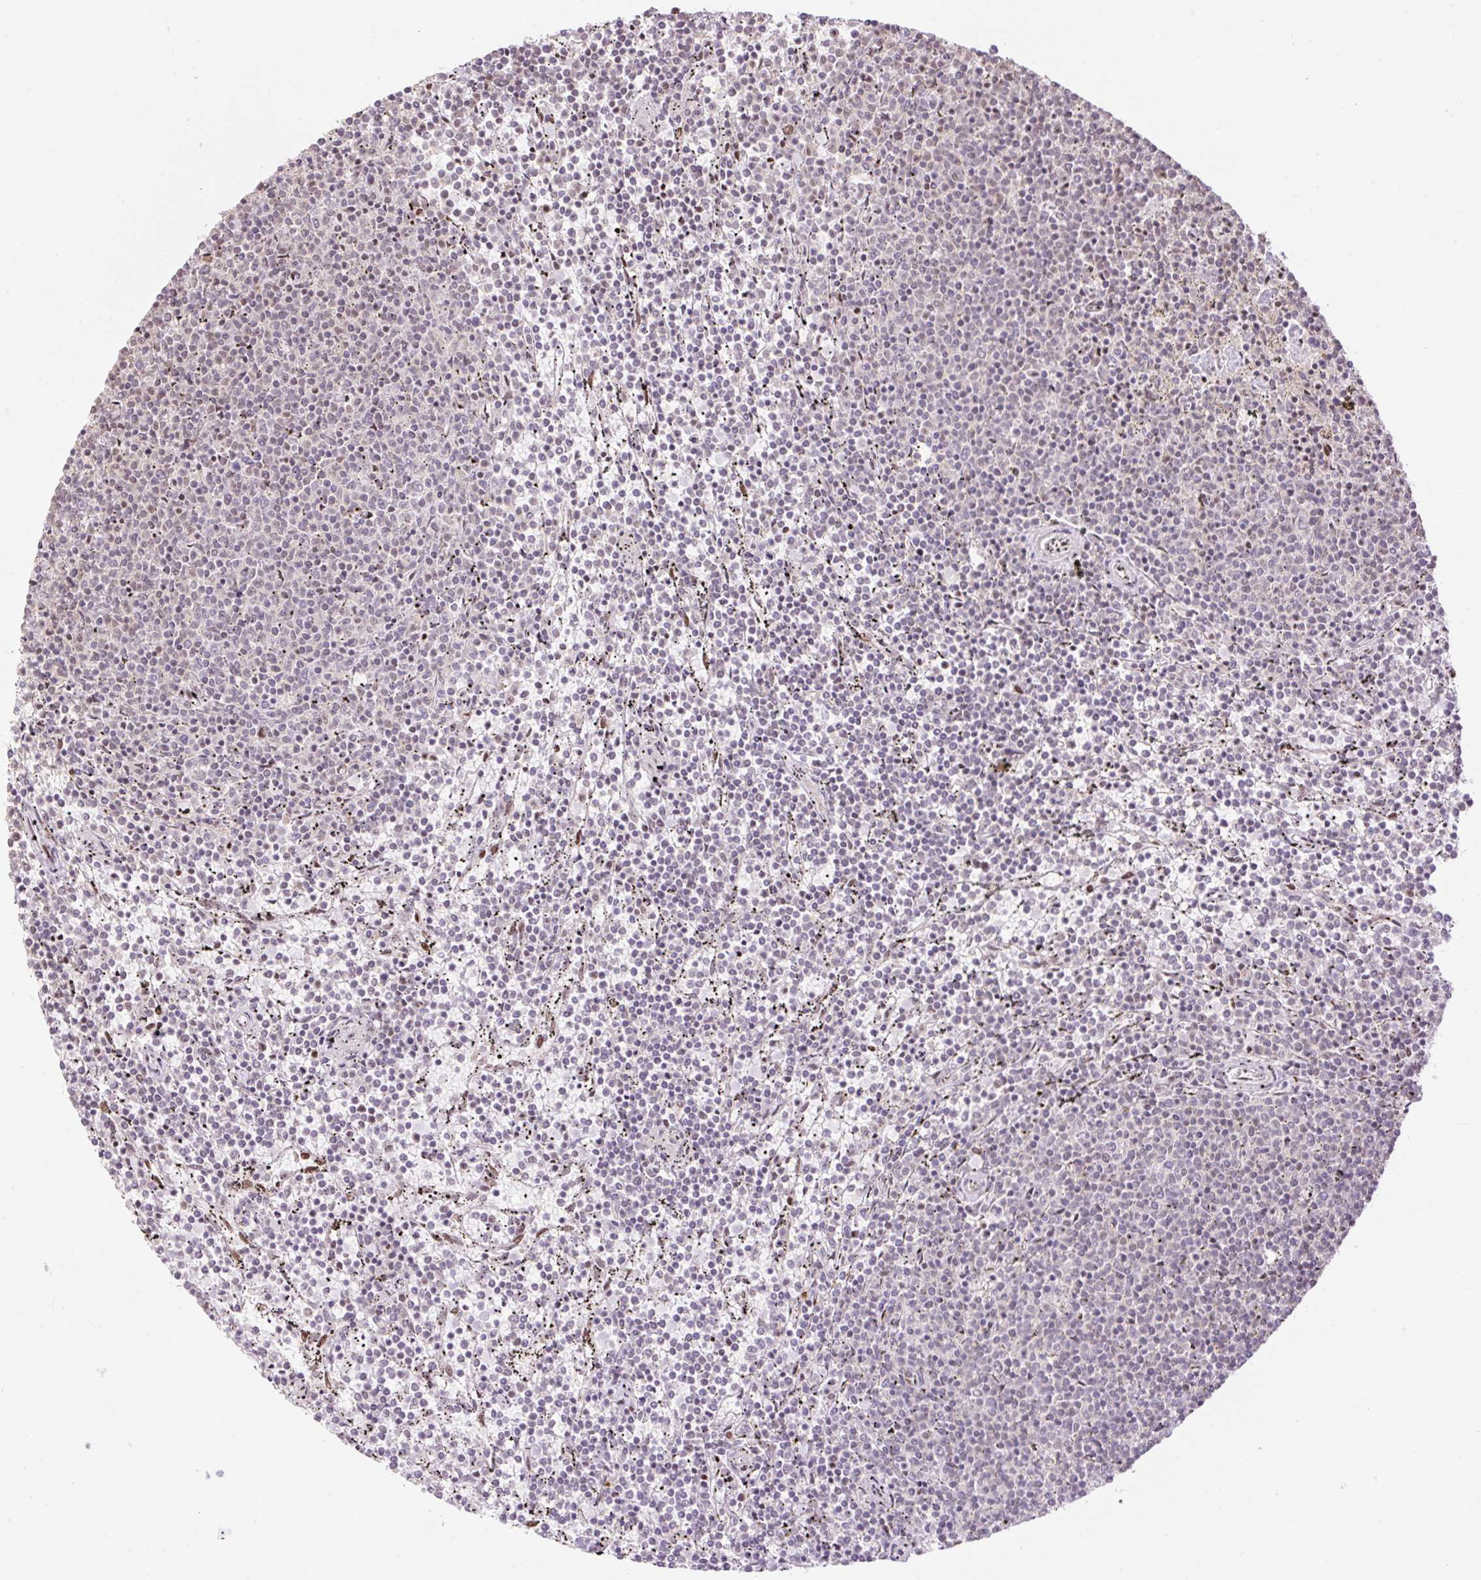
{"staining": {"intensity": "negative", "quantity": "none", "location": "none"}, "tissue": "lymphoma", "cell_type": "Tumor cells", "image_type": "cancer", "snomed": [{"axis": "morphology", "description": "Malignant lymphoma, non-Hodgkin's type, Low grade"}, {"axis": "topography", "description": "Spleen"}], "caption": "Immunohistochemistry (IHC) photomicrograph of lymphoma stained for a protein (brown), which shows no expression in tumor cells. (DAB (3,3'-diaminobenzidine) IHC with hematoxylin counter stain).", "gene": "RIPPLY3", "patient": {"sex": "female", "age": 50}}